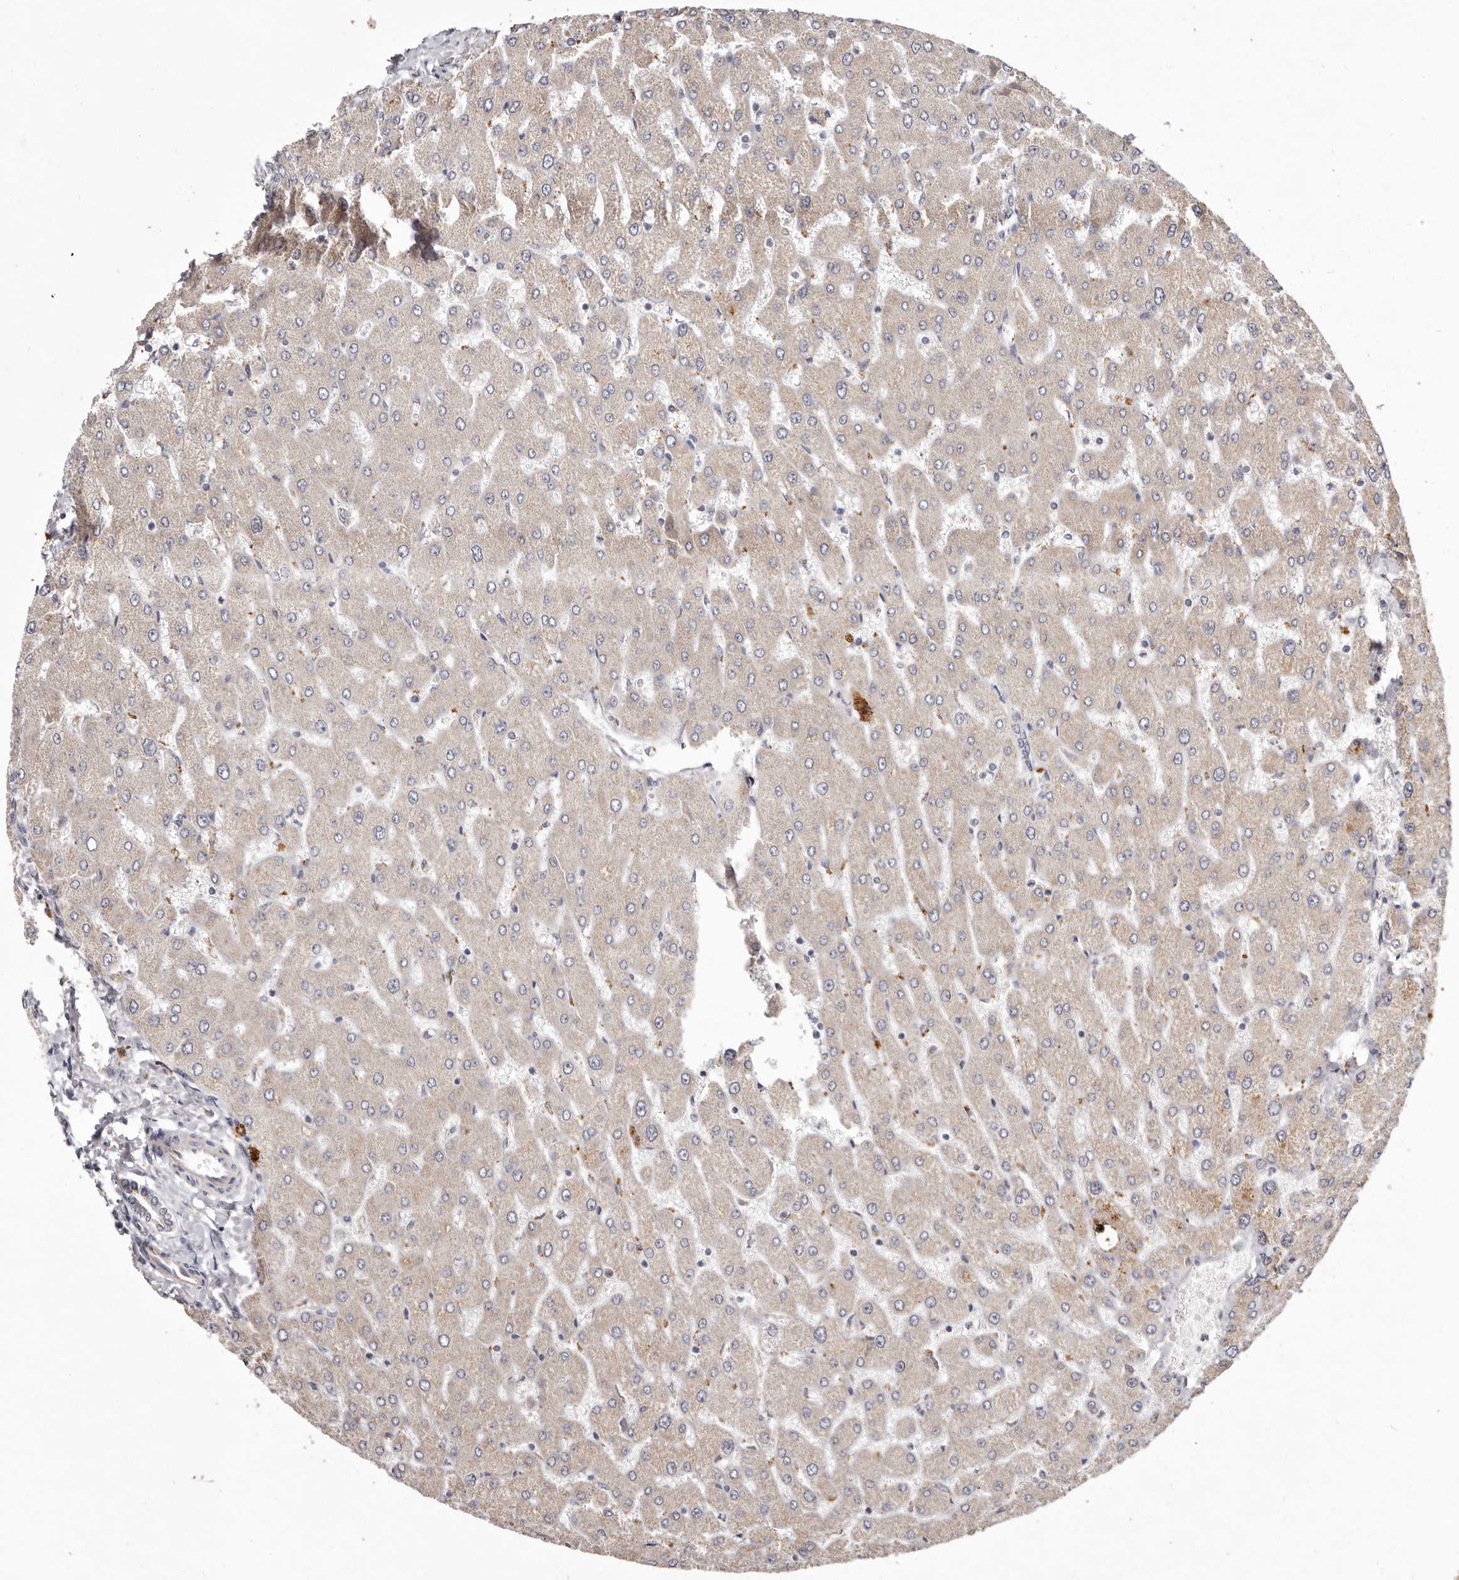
{"staining": {"intensity": "negative", "quantity": "none", "location": "none"}, "tissue": "liver", "cell_type": "Cholangiocytes", "image_type": "normal", "snomed": [{"axis": "morphology", "description": "Normal tissue, NOS"}, {"axis": "topography", "description": "Liver"}], "caption": "The image shows no significant expression in cholangiocytes of liver. (DAB IHC with hematoxylin counter stain).", "gene": "GARNL3", "patient": {"sex": "male", "age": 55}}